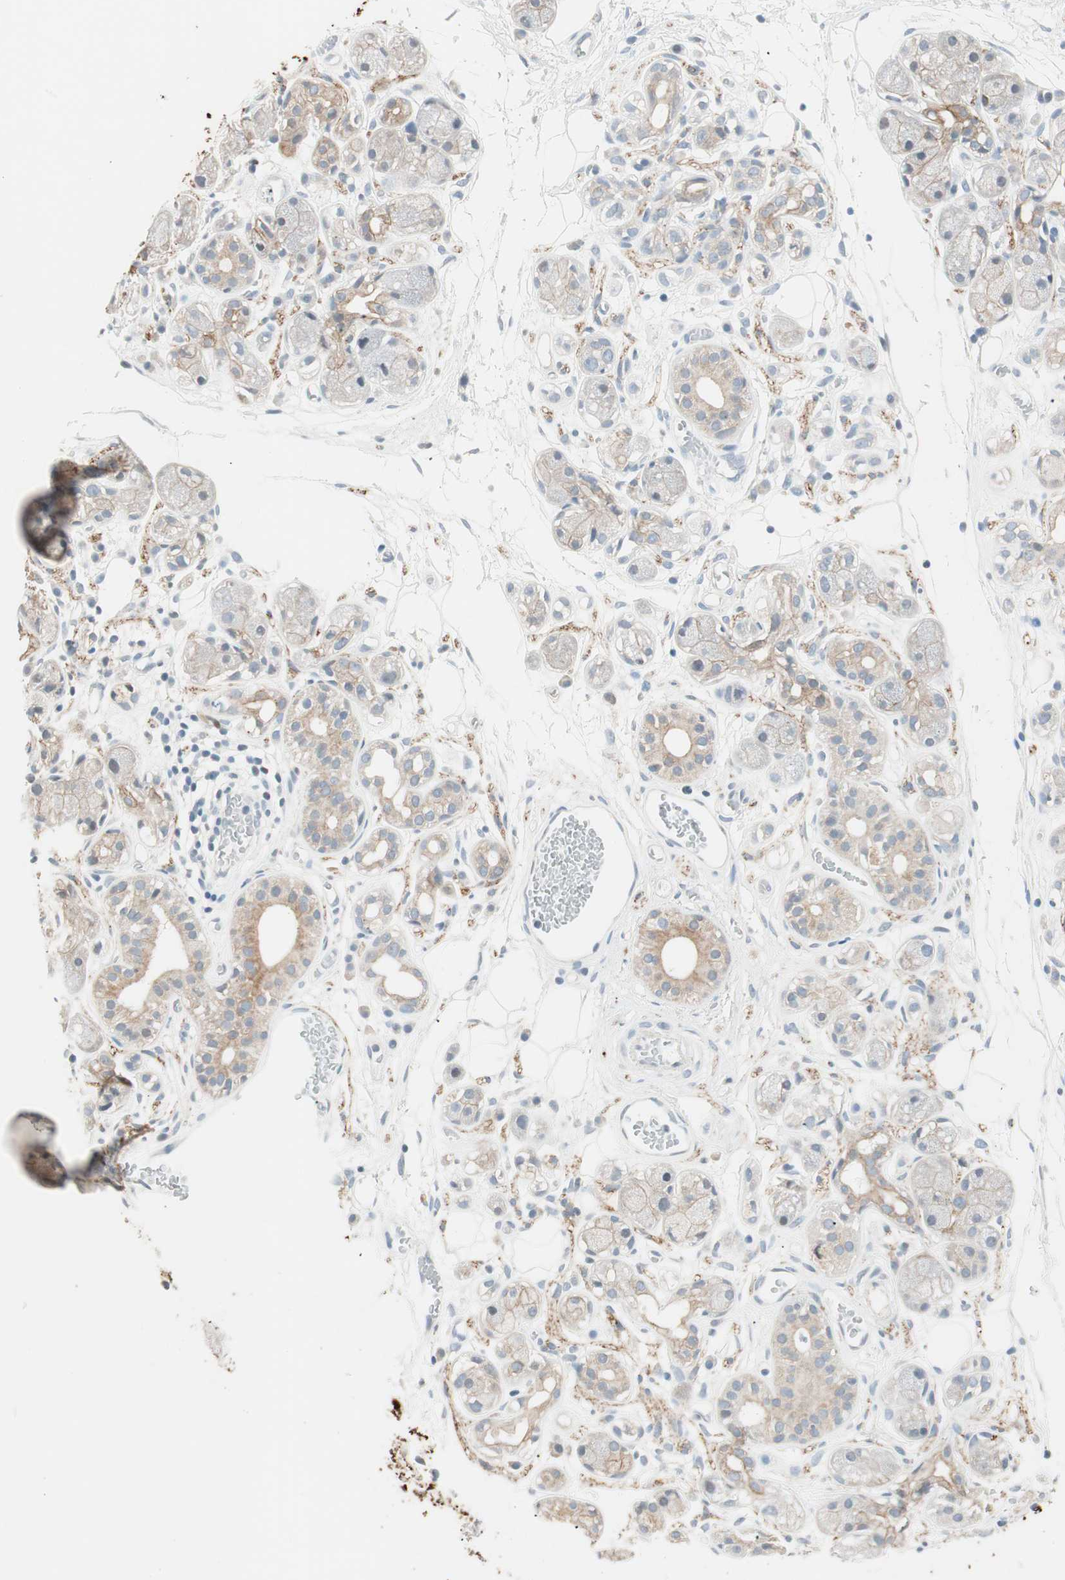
{"staining": {"intensity": "negative", "quantity": "none", "location": "none"}, "tissue": "adipose tissue", "cell_type": "Adipocytes", "image_type": "normal", "snomed": [{"axis": "morphology", "description": "Normal tissue, NOS"}, {"axis": "morphology", "description": "Inflammation, NOS"}, {"axis": "topography", "description": "Vascular tissue"}, {"axis": "topography", "description": "Salivary gland"}], "caption": "Benign adipose tissue was stained to show a protein in brown. There is no significant positivity in adipocytes. Brightfield microscopy of IHC stained with DAB (3,3'-diaminobenzidine) (brown) and hematoxylin (blue), captured at high magnification.", "gene": "GNAO1", "patient": {"sex": "female", "age": 75}}